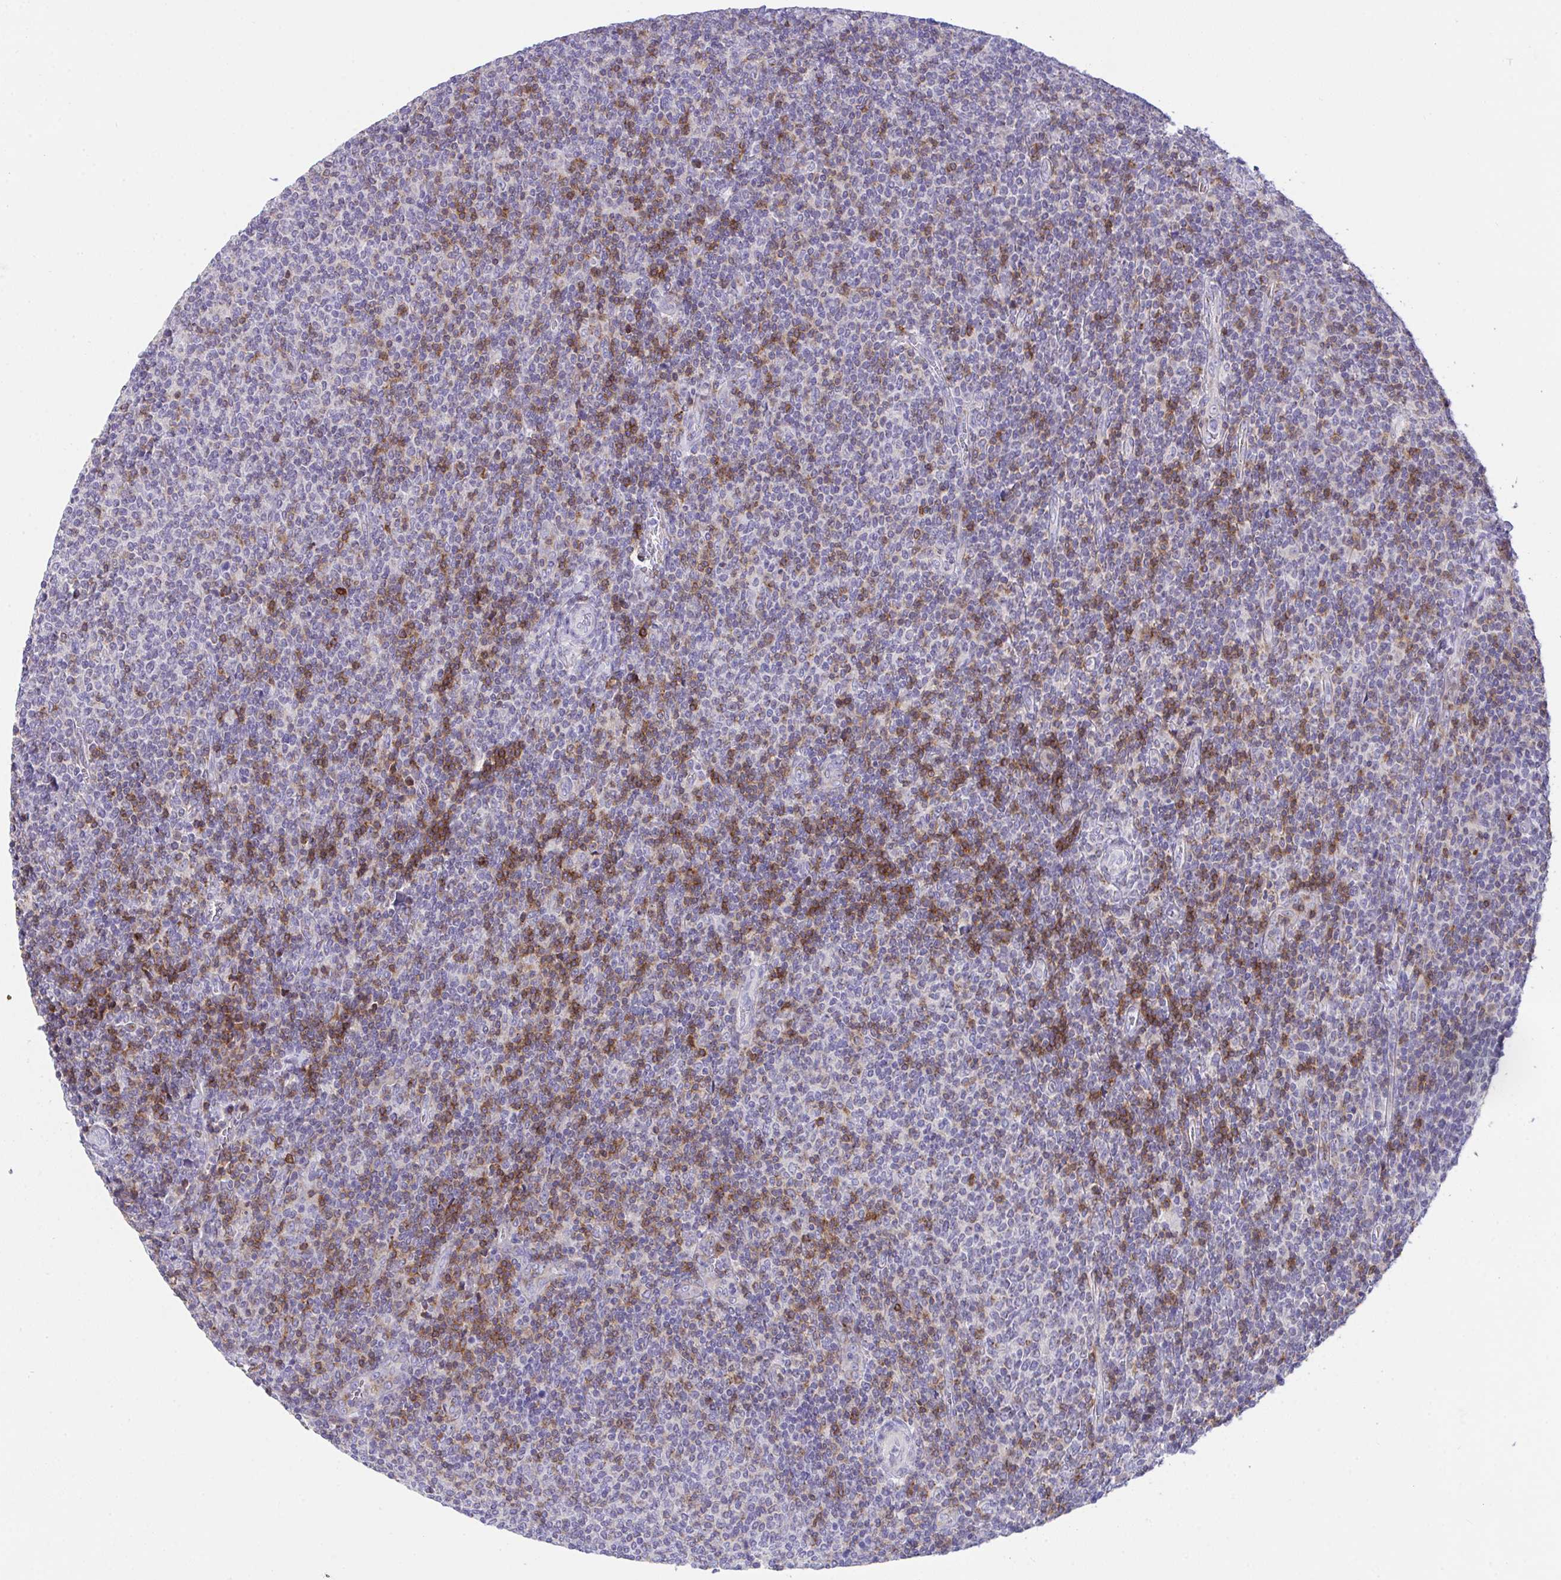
{"staining": {"intensity": "moderate", "quantity": "<25%", "location": "cytoplasmic/membranous"}, "tissue": "lymphoma", "cell_type": "Tumor cells", "image_type": "cancer", "snomed": [{"axis": "morphology", "description": "Malignant lymphoma, non-Hodgkin's type, Low grade"}, {"axis": "topography", "description": "Lymph node"}], "caption": "Immunohistochemical staining of lymphoma reveals moderate cytoplasmic/membranous protein staining in about <25% of tumor cells.", "gene": "MIA3", "patient": {"sex": "male", "age": 52}}